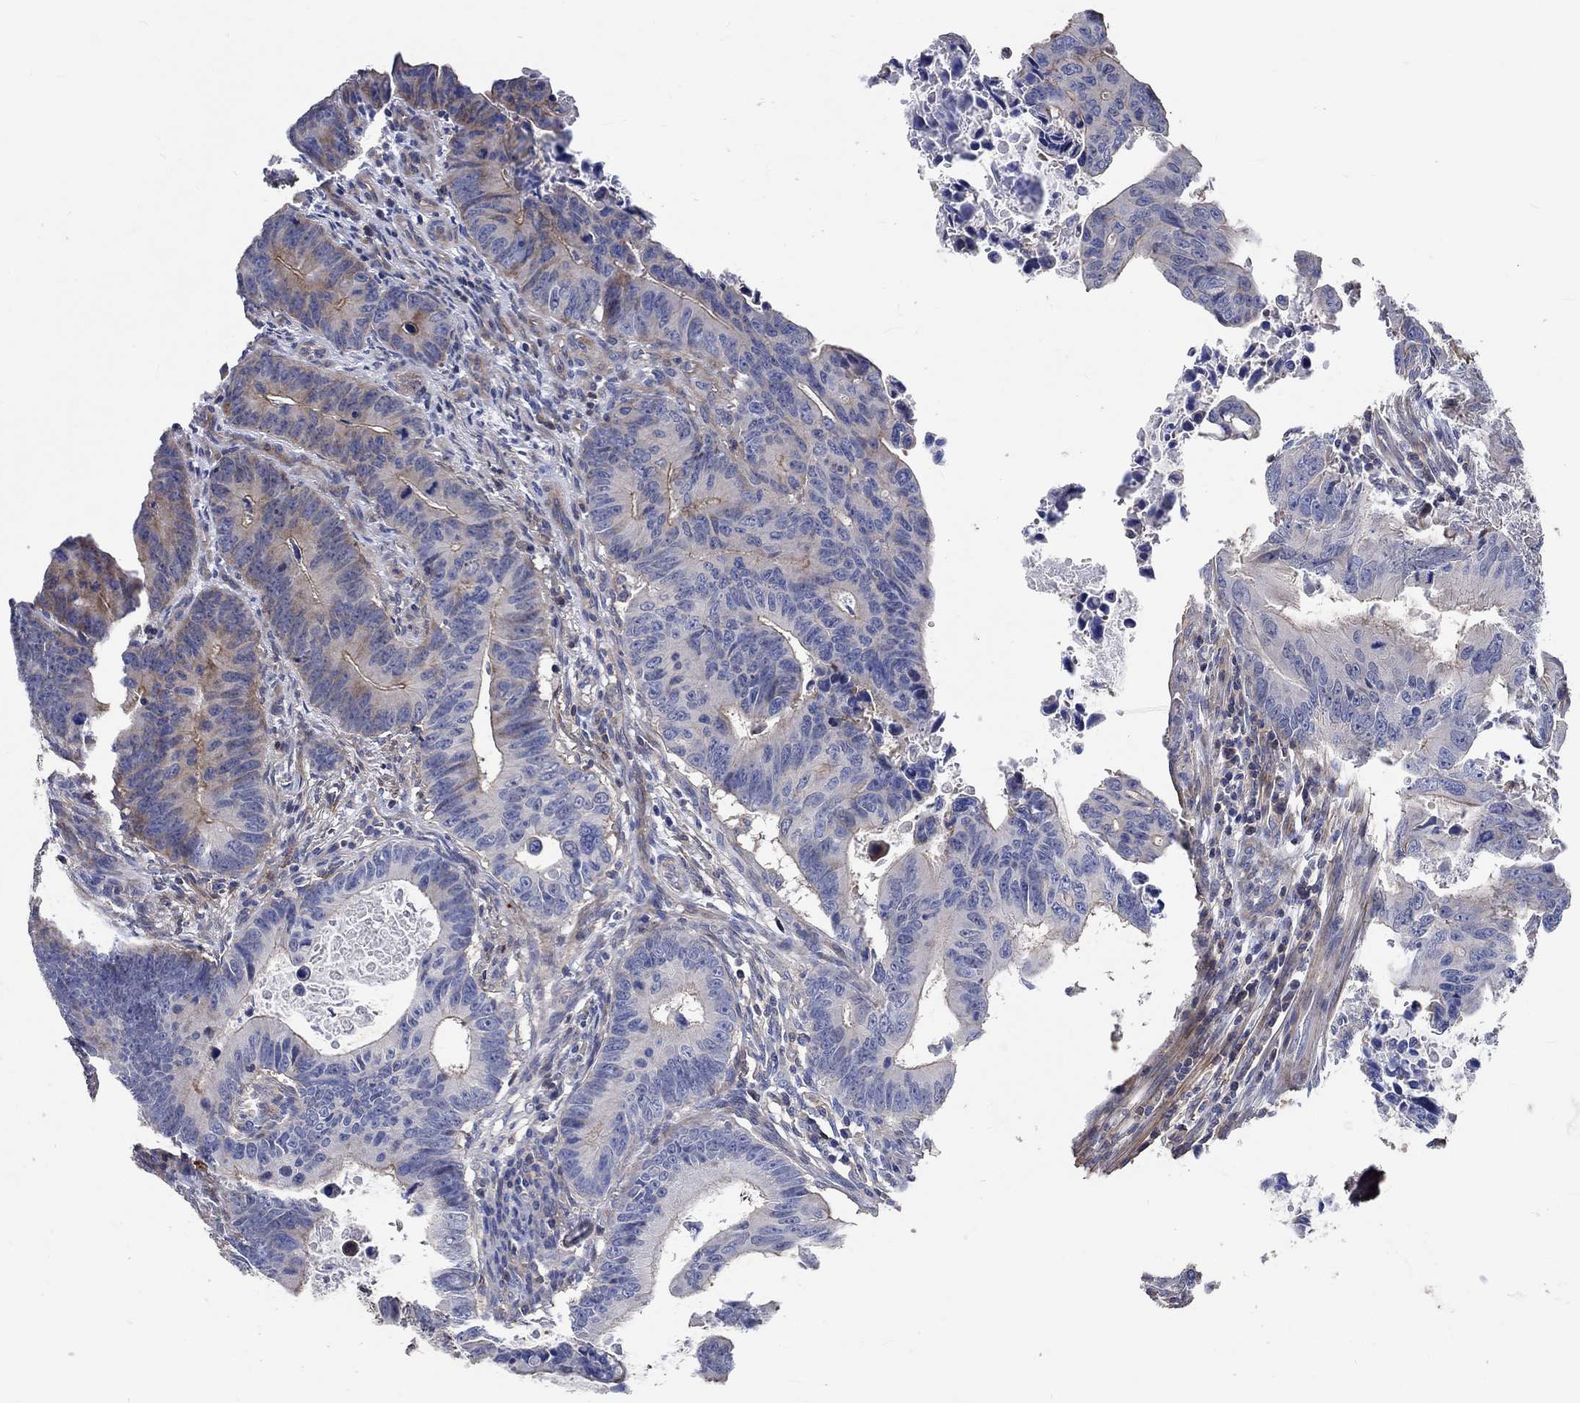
{"staining": {"intensity": "moderate", "quantity": "25%-75%", "location": "cytoplasmic/membranous"}, "tissue": "colorectal cancer", "cell_type": "Tumor cells", "image_type": "cancer", "snomed": [{"axis": "morphology", "description": "Adenocarcinoma, NOS"}, {"axis": "topography", "description": "Colon"}], "caption": "High-power microscopy captured an immunohistochemistry (IHC) micrograph of colorectal cancer, revealing moderate cytoplasmic/membranous staining in about 25%-75% of tumor cells. The protein of interest is shown in brown color, while the nuclei are stained blue.", "gene": "TNFAIP8L3", "patient": {"sex": "female", "age": 87}}